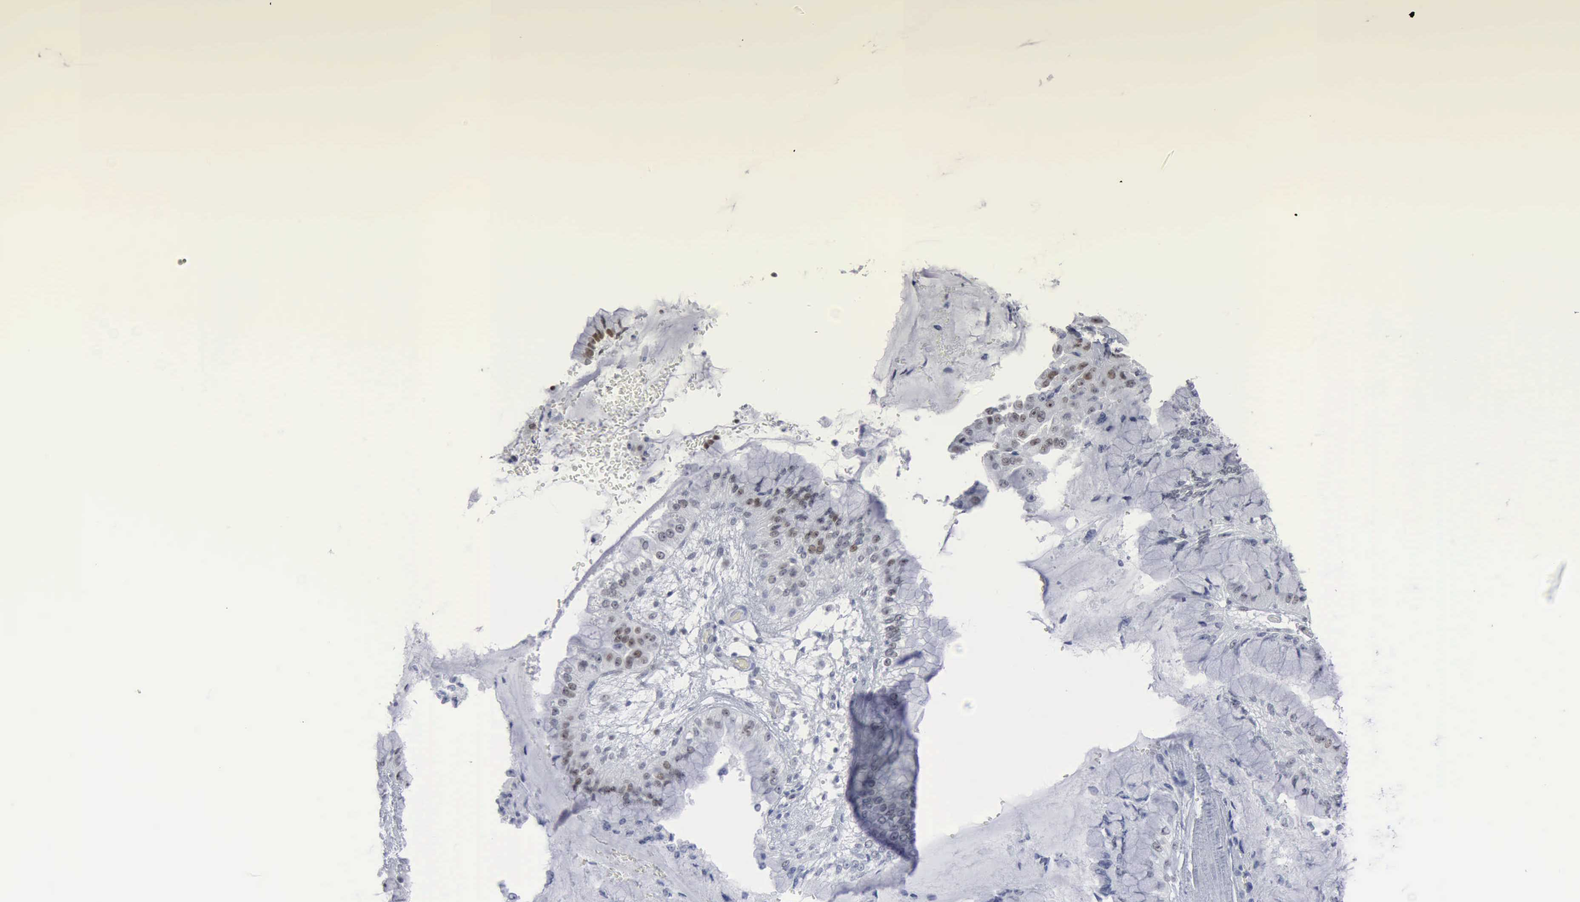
{"staining": {"intensity": "weak", "quantity": "25%-75%", "location": "nuclear"}, "tissue": "liver cancer", "cell_type": "Tumor cells", "image_type": "cancer", "snomed": [{"axis": "morphology", "description": "Cholangiocarcinoma"}, {"axis": "topography", "description": "Liver"}], "caption": "A brown stain labels weak nuclear positivity of a protein in cholangiocarcinoma (liver) tumor cells. (DAB = brown stain, brightfield microscopy at high magnification).", "gene": "XPA", "patient": {"sex": "female", "age": 79}}